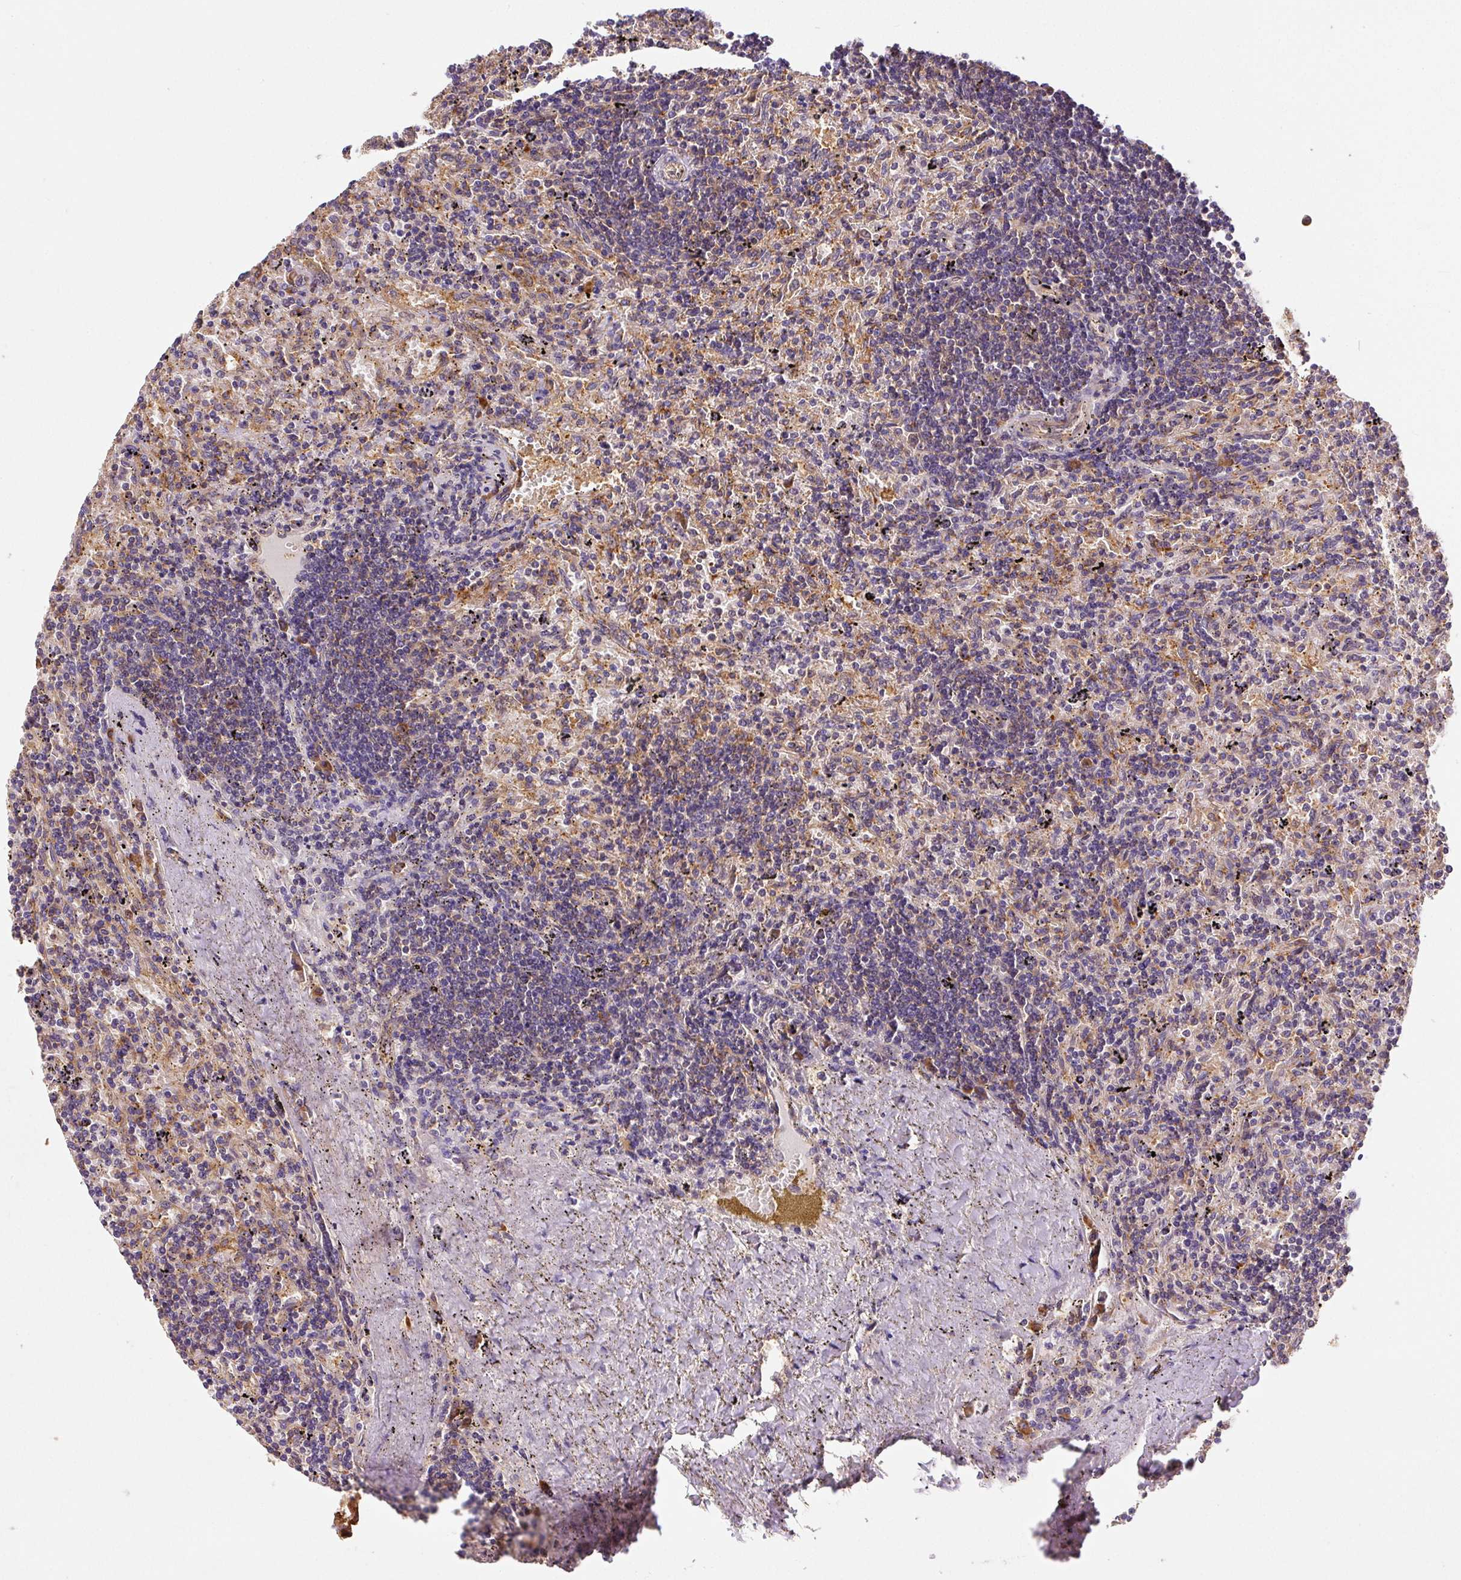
{"staining": {"intensity": "moderate", "quantity": "<25%", "location": "cytoplasmic/membranous"}, "tissue": "lymphoma", "cell_type": "Tumor cells", "image_type": "cancer", "snomed": [{"axis": "morphology", "description": "Malignant lymphoma, non-Hodgkin's type, Low grade"}, {"axis": "topography", "description": "Spleen"}], "caption": "Immunohistochemistry staining of lymphoma, which shows low levels of moderate cytoplasmic/membranous expression in about <25% of tumor cells indicating moderate cytoplasmic/membranous protein staining. The staining was performed using DAB (brown) for protein detection and nuclei were counterstained in hematoxylin (blue).", "gene": "EIF2S2", "patient": {"sex": "male", "age": 76}}